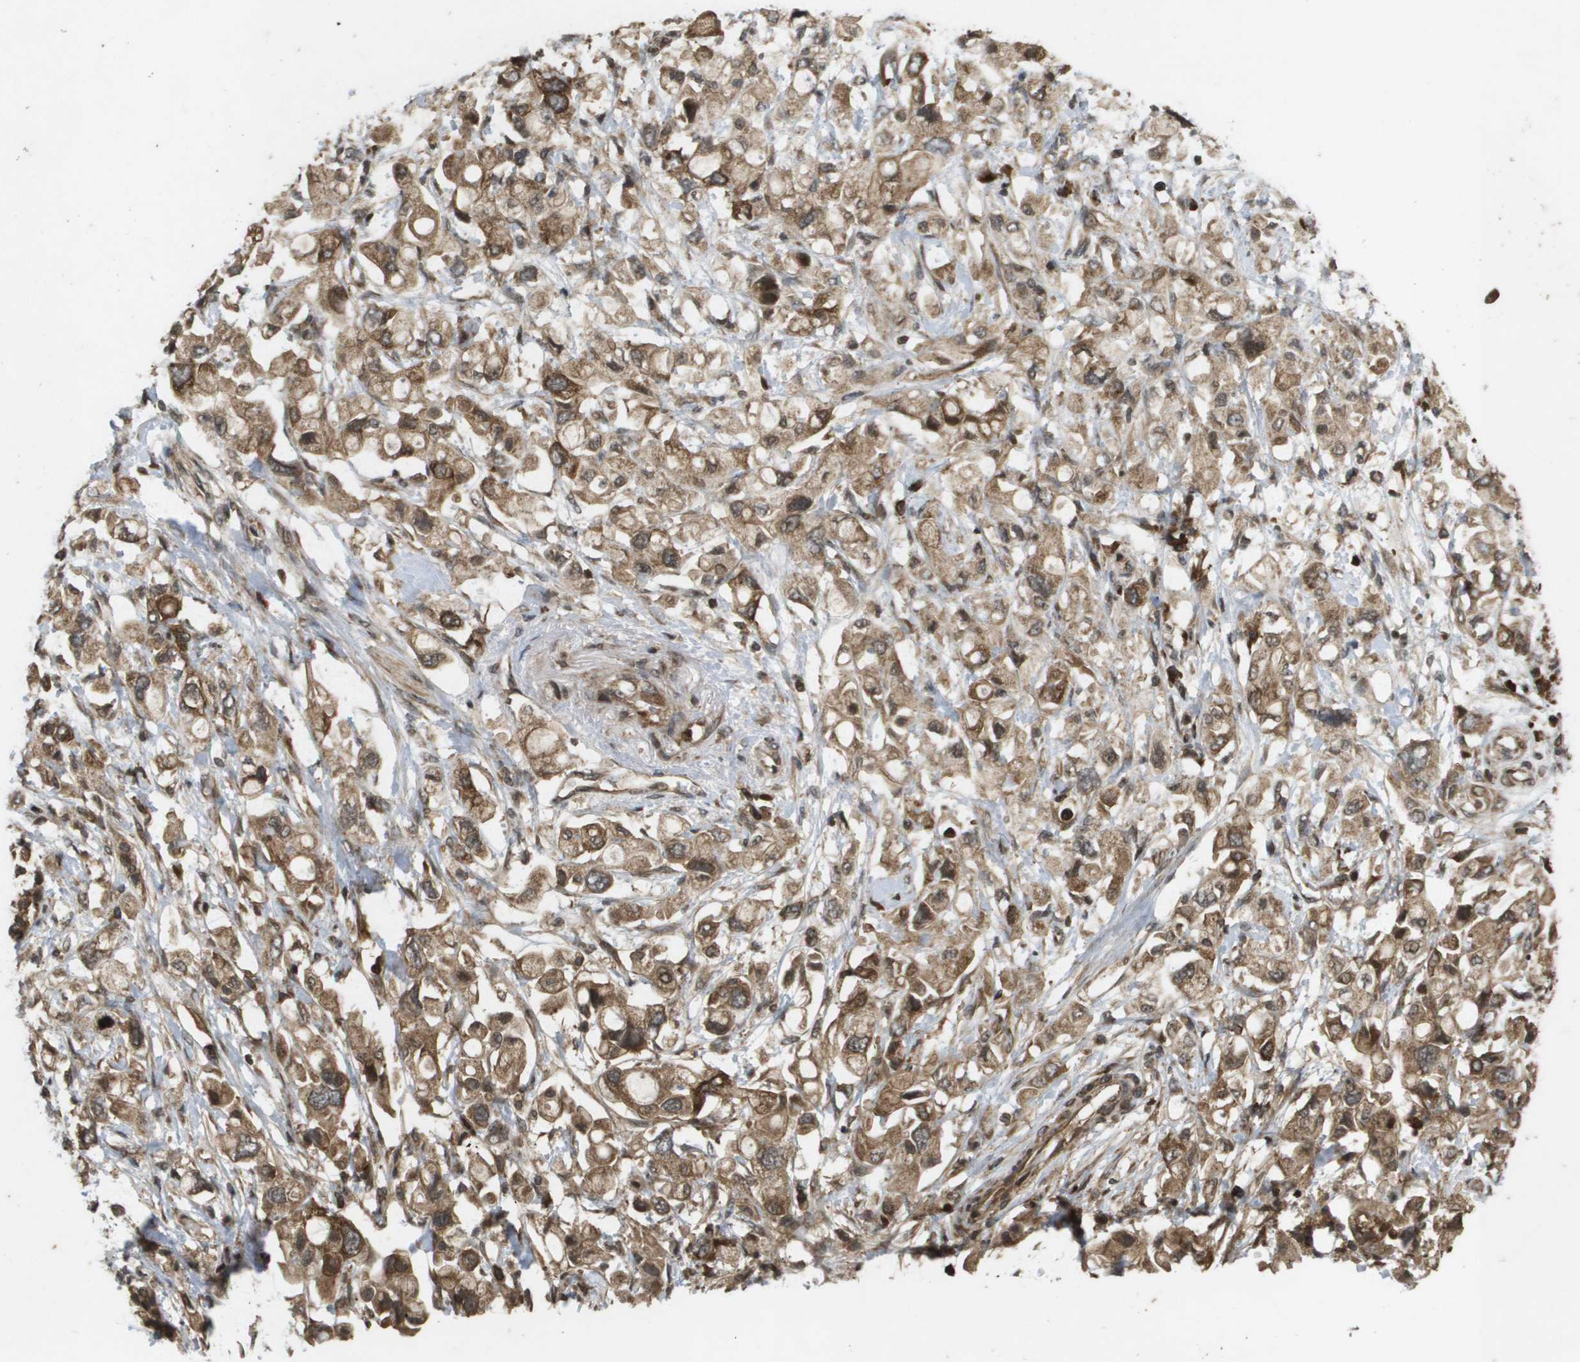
{"staining": {"intensity": "moderate", "quantity": ">75%", "location": "cytoplasmic/membranous"}, "tissue": "pancreatic cancer", "cell_type": "Tumor cells", "image_type": "cancer", "snomed": [{"axis": "morphology", "description": "Adenocarcinoma, NOS"}, {"axis": "topography", "description": "Pancreas"}], "caption": "A brown stain labels moderate cytoplasmic/membranous positivity of a protein in human pancreatic cancer (adenocarcinoma) tumor cells. (DAB (3,3'-diaminobenzidine) IHC, brown staining for protein, blue staining for nuclei).", "gene": "KIF11", "patient": {"sex": "female", "age": 56}}